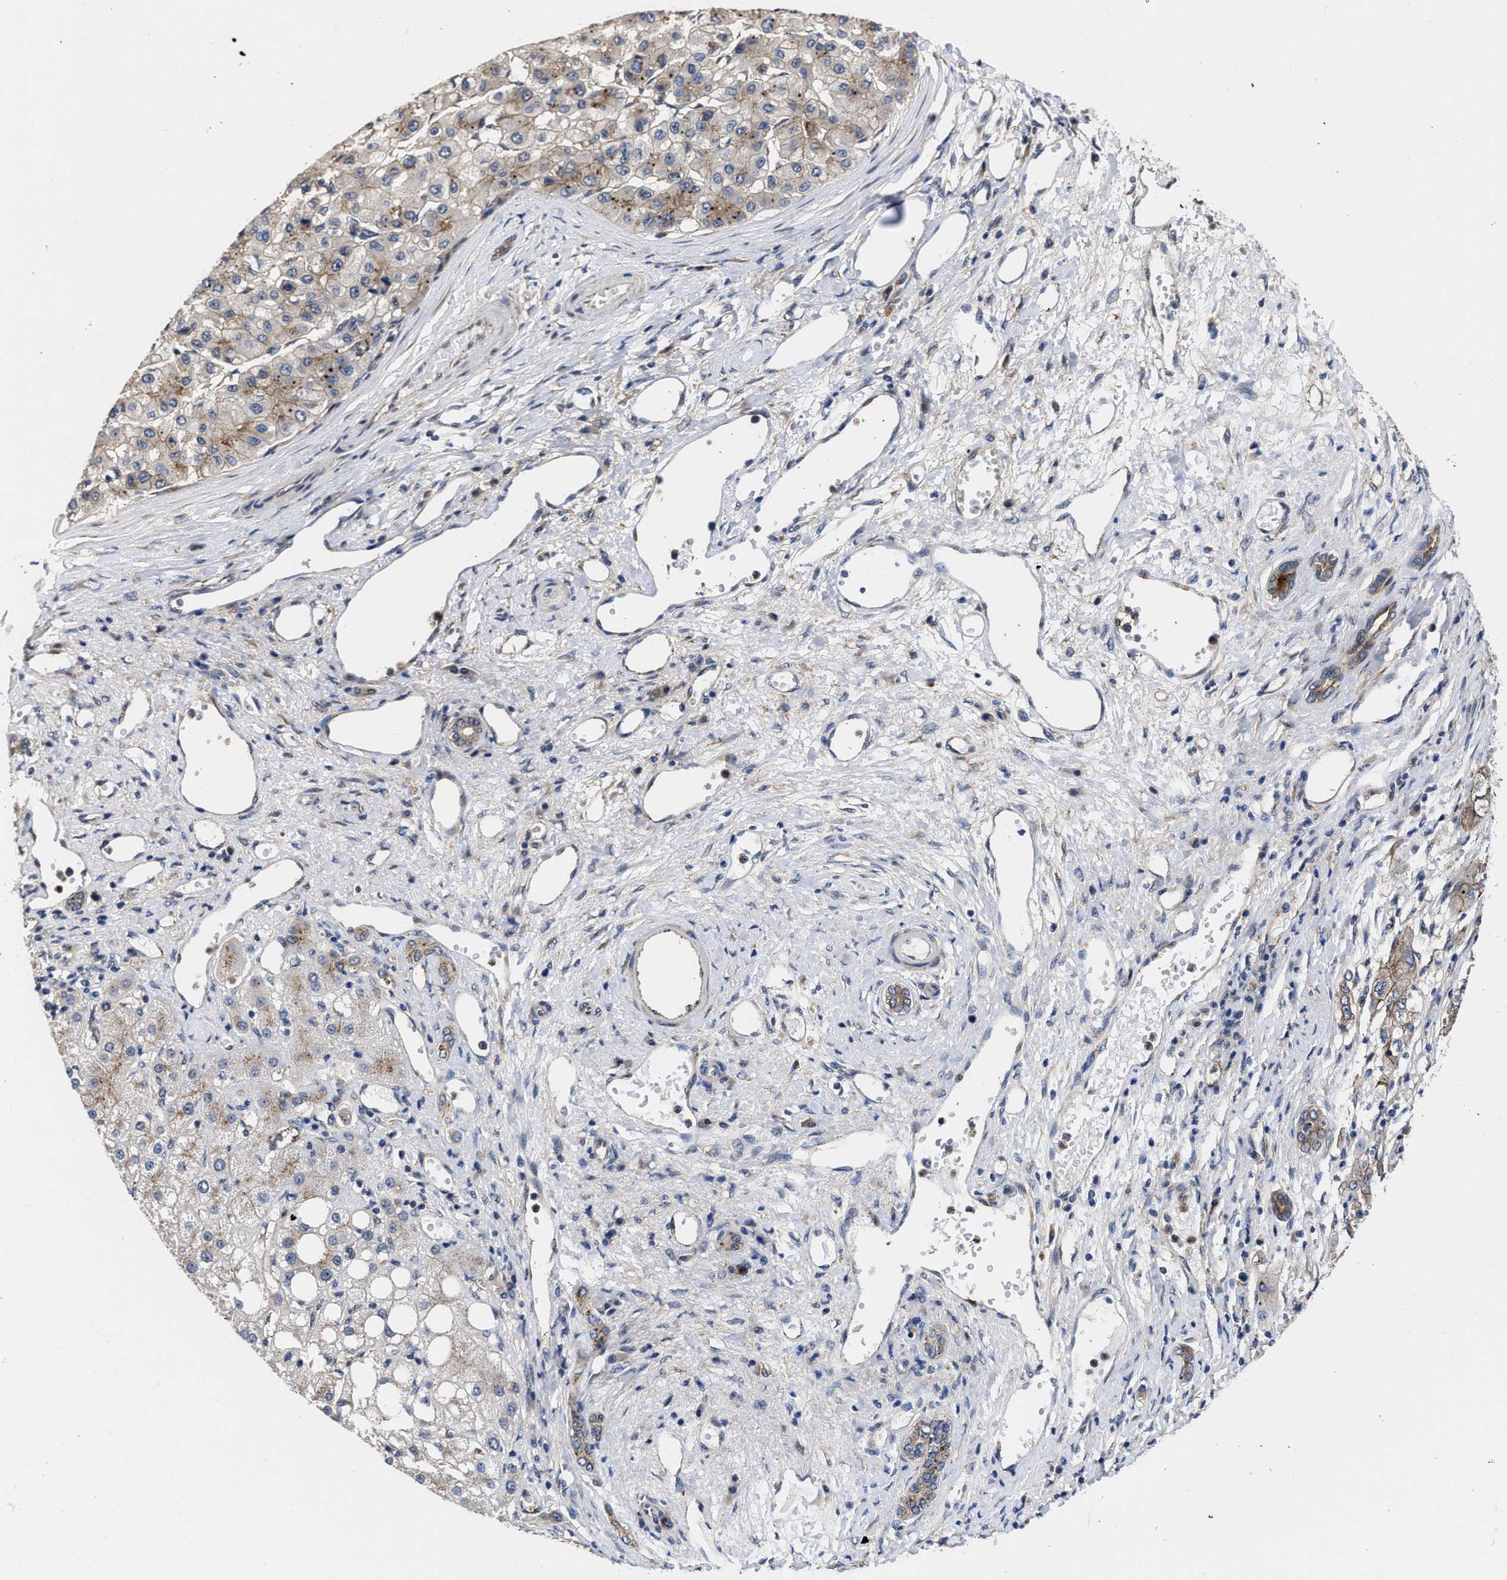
{"staining": {"intensity": "moderate", "quantity": "<25%", "location": "cytoplasmic/membranous"}, "tissue": "liver cancer", "cell_type": "Tumor cells", "image_type": "cancer", "snomed": [{"axis": "morphology", "description": "Carcinoma, Hepatocellular, NOS"}, {"axis": "topography", "description": "Liver"}], "caption": "A brown stain labels moderate cytoplasmic/membranous positivity of a protein in liver cancer tumor cells. Nuclei are stained in blue.", "gene": "PKD2", "patient": {"sex": "male", "age": 80}}